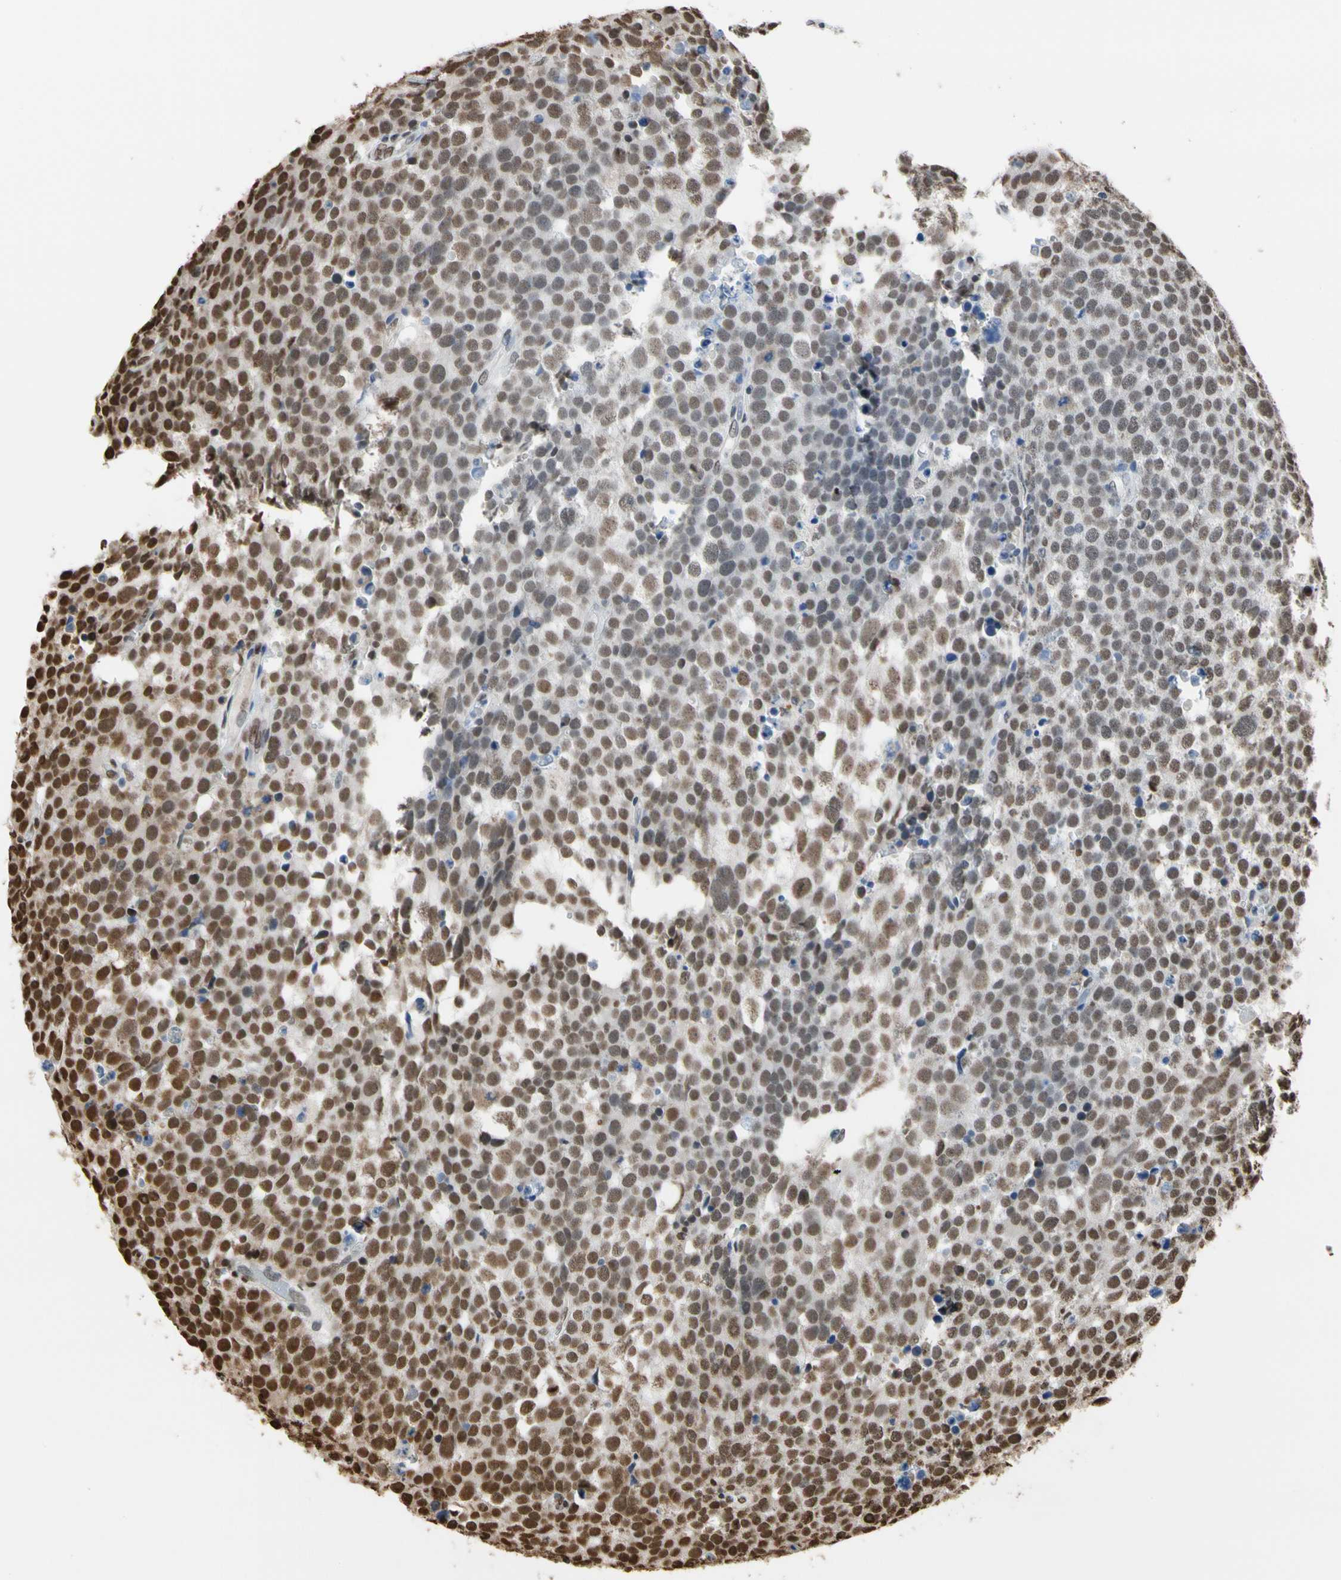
{"staining": {"intensity": "strong", "quantity": "25%-75%", "location": "nuclear"}, "tissue": "testis cancer", "cell_type": "Tumor cells", "image_type": "cancer", "snomed": [{"axis": "morphology", "description": "Seminoma, NOS"}, {"axis": "topography", "description": "Testis"}], "caption": "Approximately 25%-75% of tumor cells in human testis seminoma show strong nuclear protein staining as visualized by brown immunohistochemical staining.", "gene": "HNRNPK", "patient": {"sex": "male", "age": 71}}